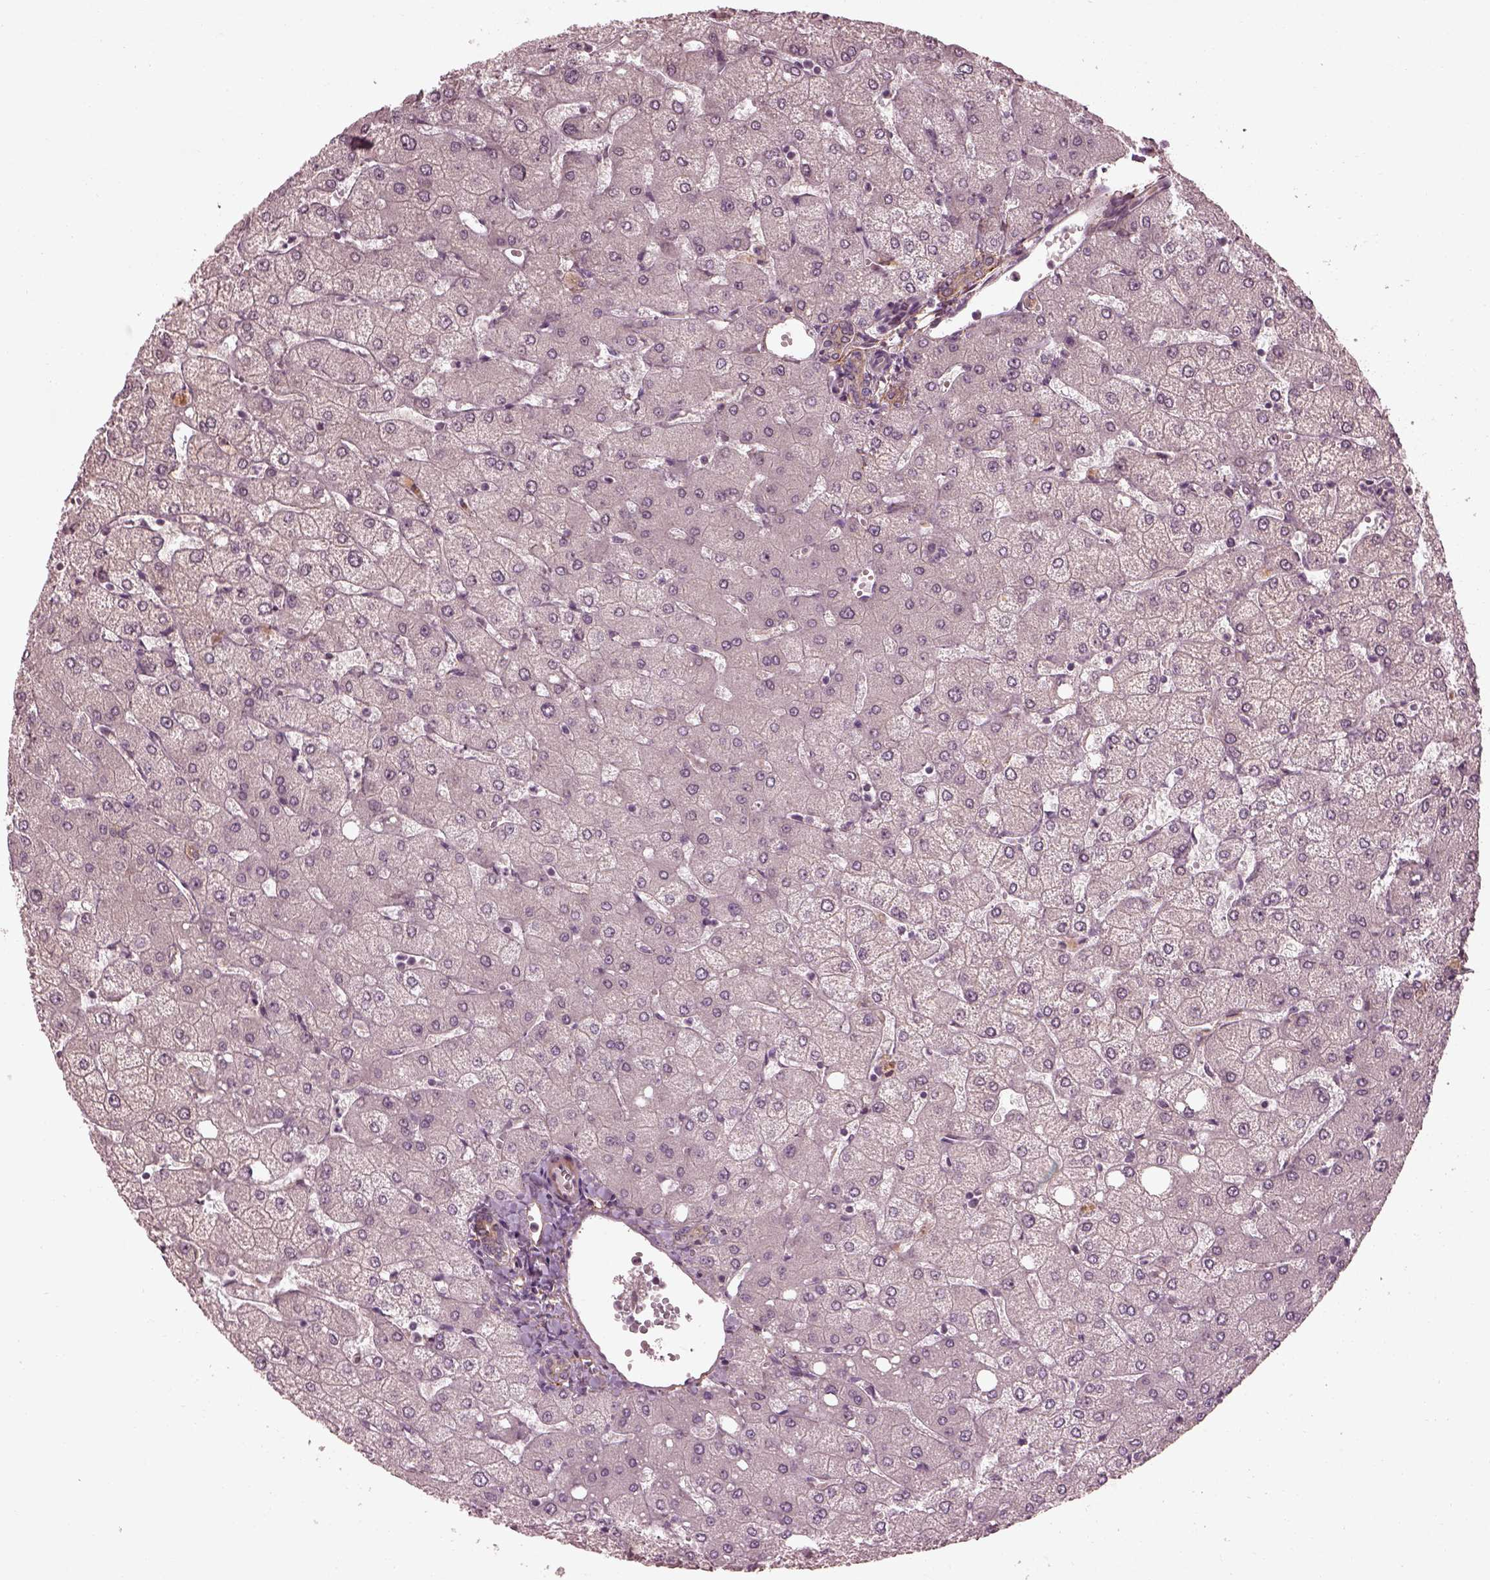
{"staining": {"intensity": "weak", "quantity": "25%-75%", "location": "cytoplasmic/membranous"}, "tissue": "liver", "cell_type": "Cholangiocytes", "image_type": "normal", "snomed": [{"axis": "morphology", "description": "Normal tissue, NOS"}, {"axis": "topography", "description": "Liver"}], "caption": "Normal liver displays weak cytoplasmic/membranous positivity in about 25%-75% of cholangiocytes.", "gene": "EFEMP1", "patient": {"sex": "female", "age": 54}}